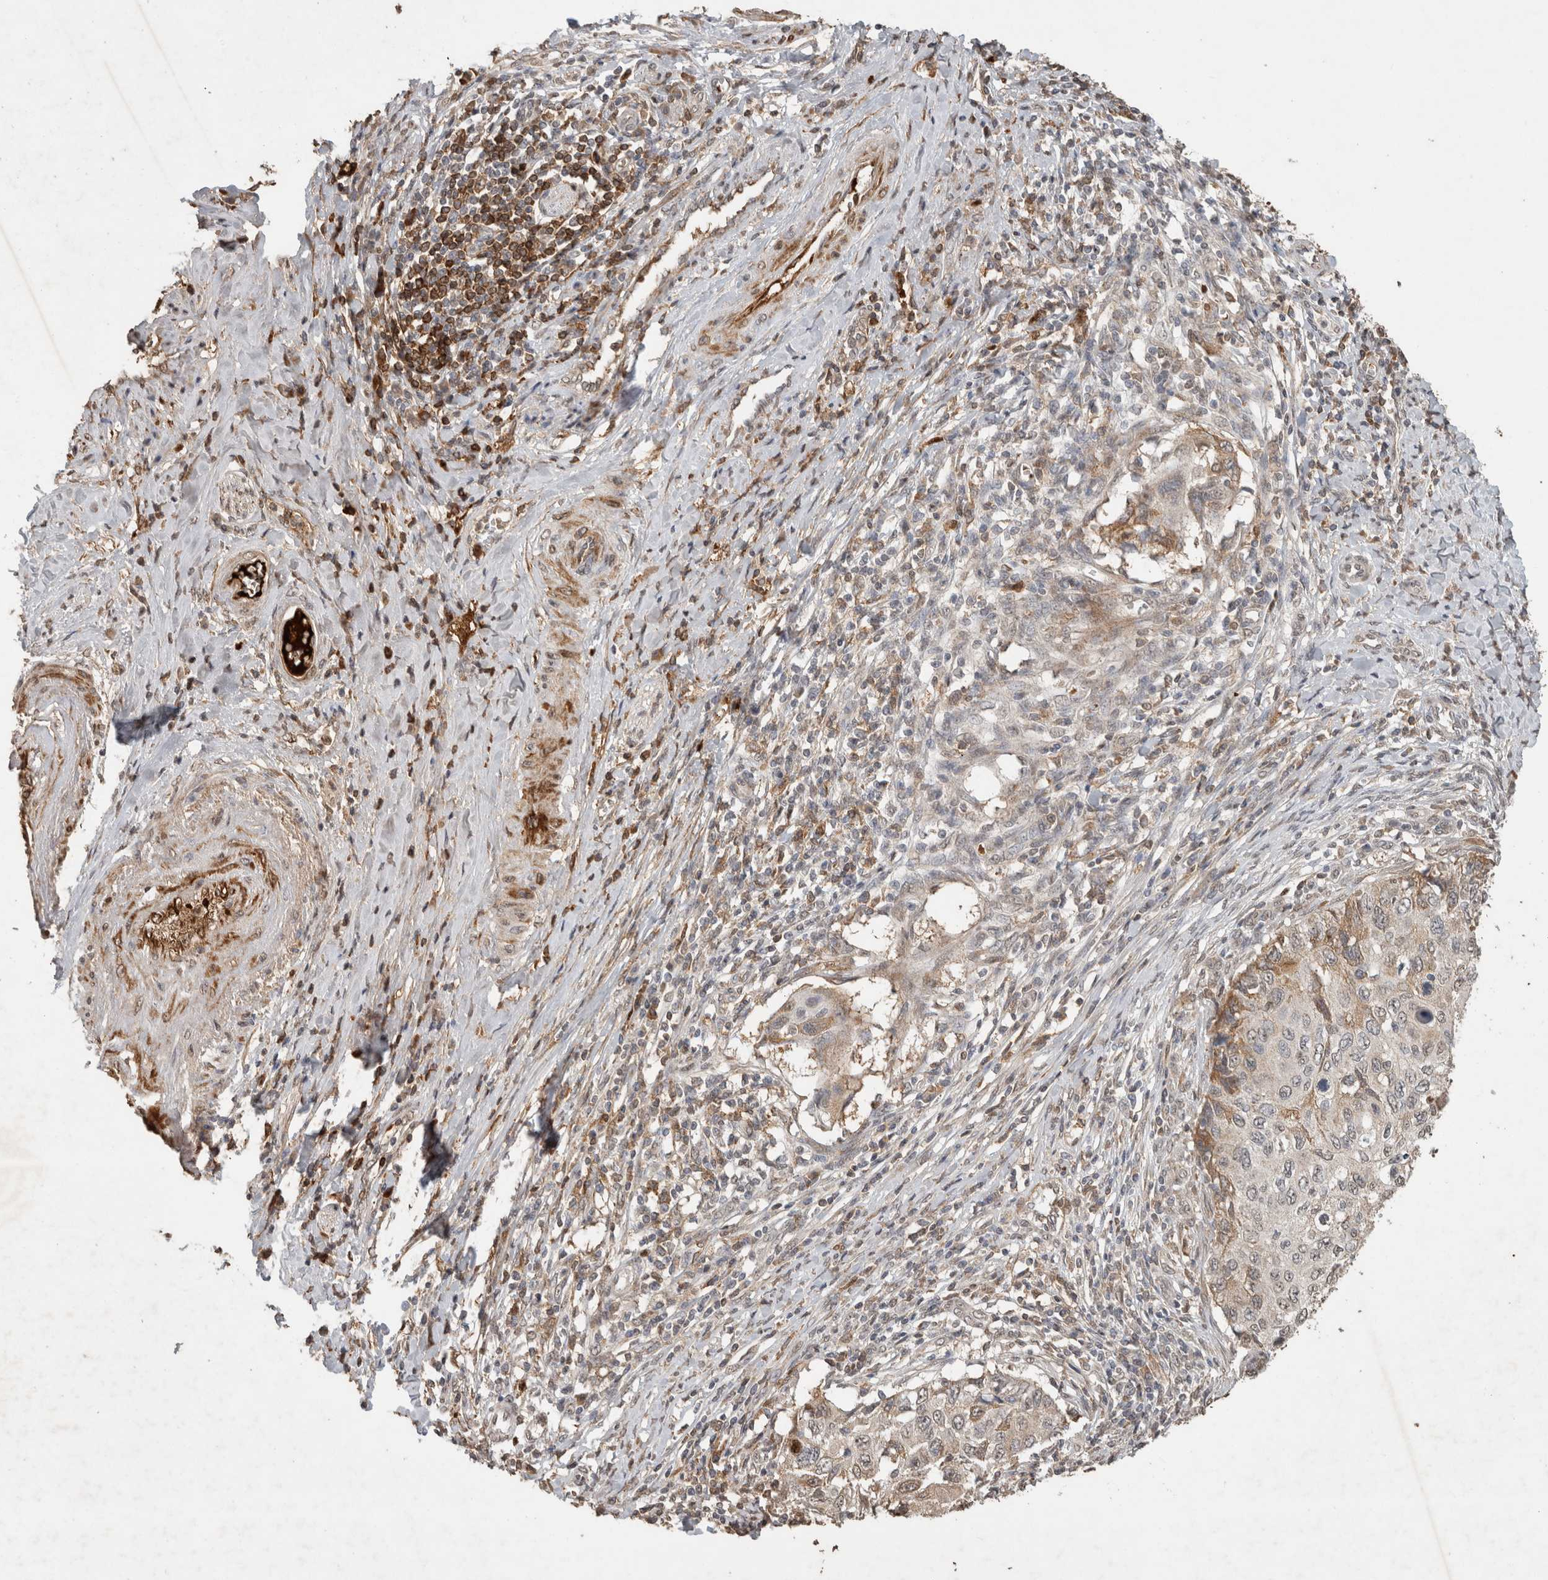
{"staining": {"intensity": "moderate", "quantity": "<25%", "location": "cytoplasmic/membranous"}, "tissue": "cervical cancer", "cell_type": "Tumor cells", "image_type": "cancer", "snomed": [{"axis": "morphology", "description": "Squamous cell carcinoma, NOS"}, {"axis": "topography", "description": "Cervix"}], "caption": "Brown immunohistochemical staining in squamous cell carcinoma (cervical) displays moderate cytoplasmic/membranous positivity in about <25% of tumor cells.", "gene": "FAM3A", "patient": {"sex": "female", "age": 70}}